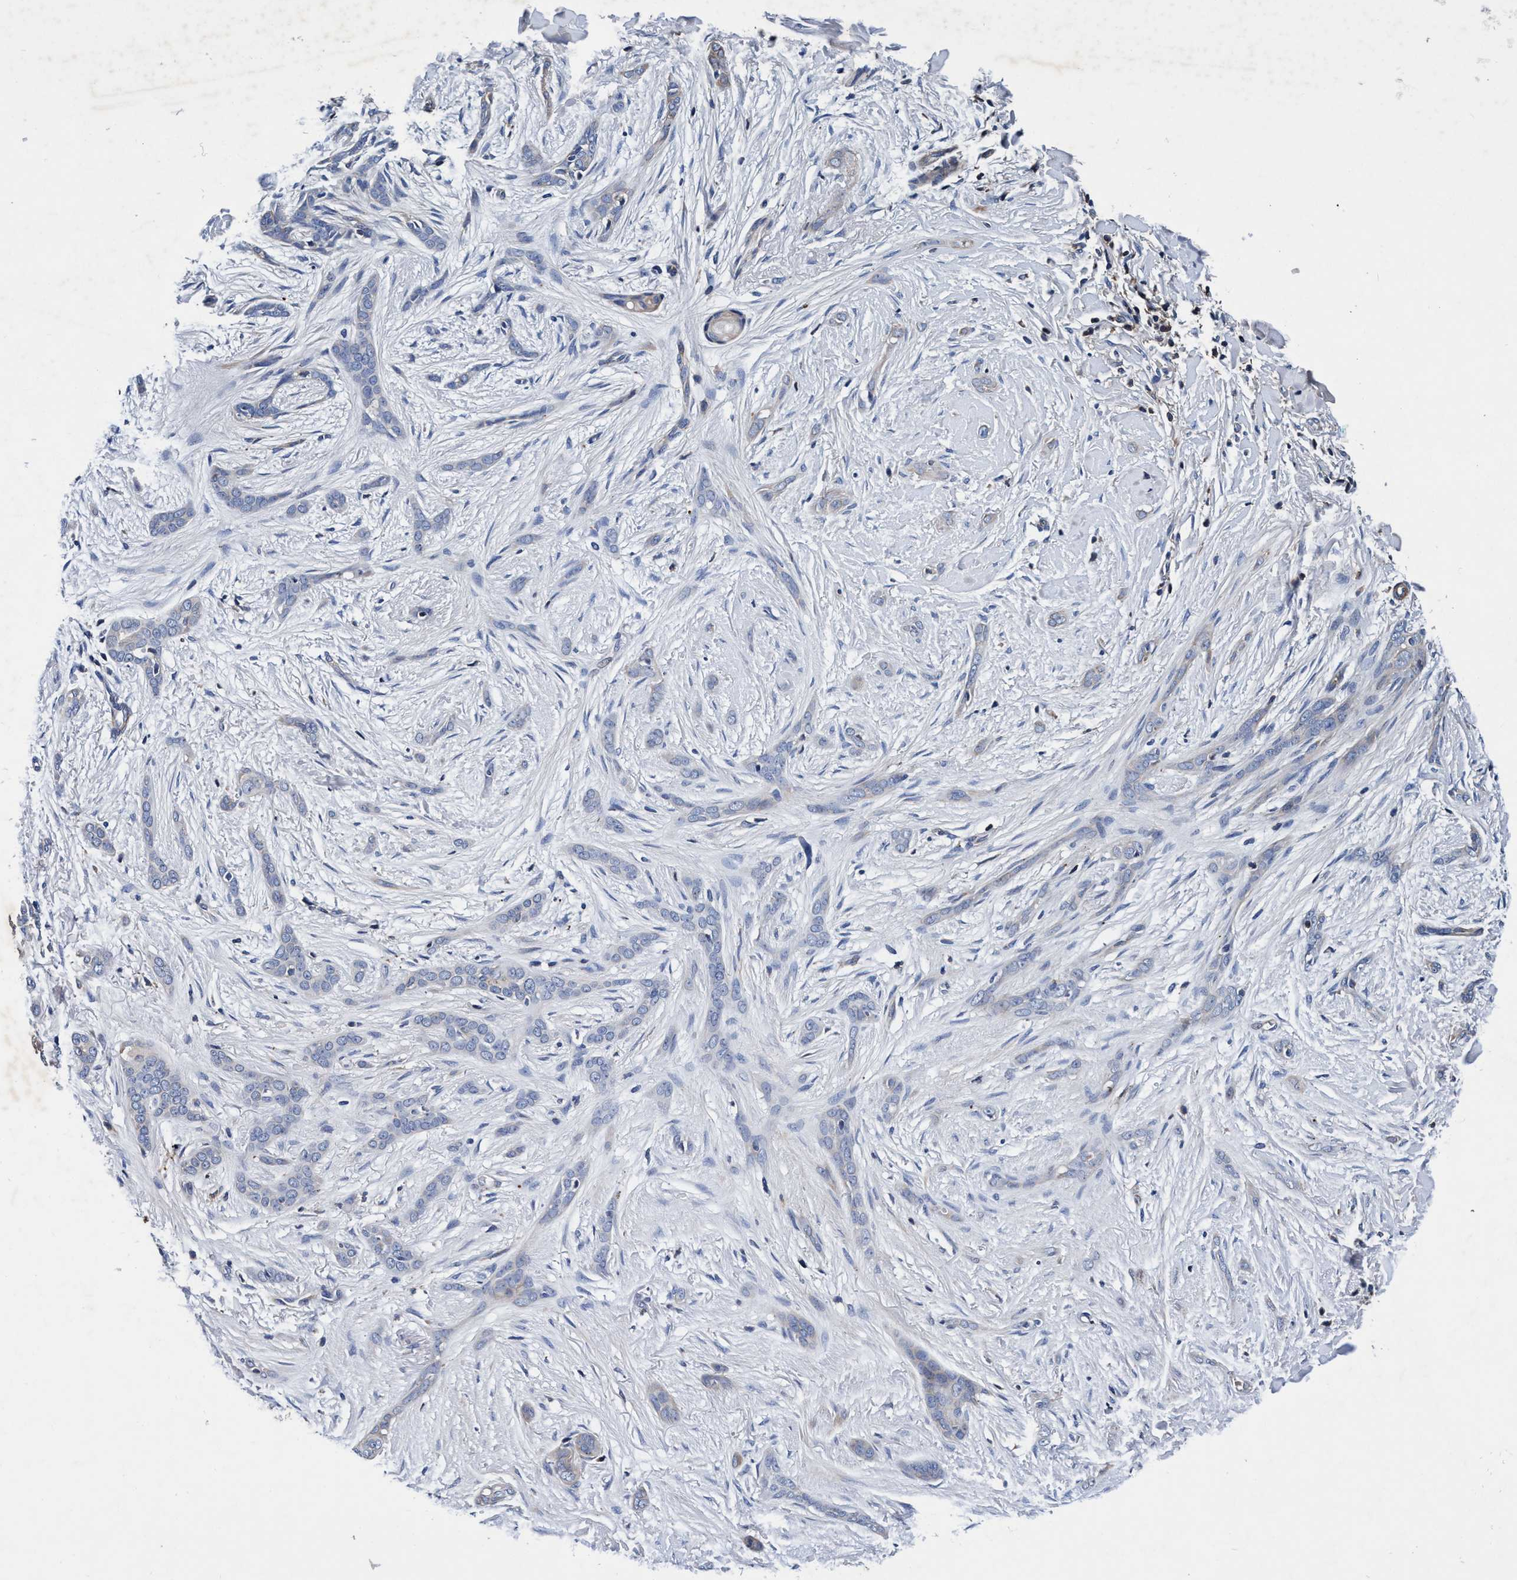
{"staining": {"intensity": "negative", "quantity": "none", "location": "none"}, "tissue": "skin cancer", "cell_type": "Tumor cells", "image_type": "cancer", "snomed": [{"axis": "morphology", "description": "Basal cell carcinoma"}, {"axis": "morphology", "description": "Adnexal tumor, benign"}, {"axis": "topography", "description": "Skin"}], "caption": "High magnification brightfield microscopy of skin basal cell carcinoma stained with DAB (3,3'-diaminobenzidine) (brown) and counterstained with hematoxylin (blue): tumor cells show no significant positivity. (Stains: DAB (3,3'-diaminobenzidine) immunohistochemistry (IHC) with hematoxylin counter stain, Microscopy: brightfield microscopy at high magnification).", "gene": "RNF208", "patient": {"sex": "female", "age": 42}}